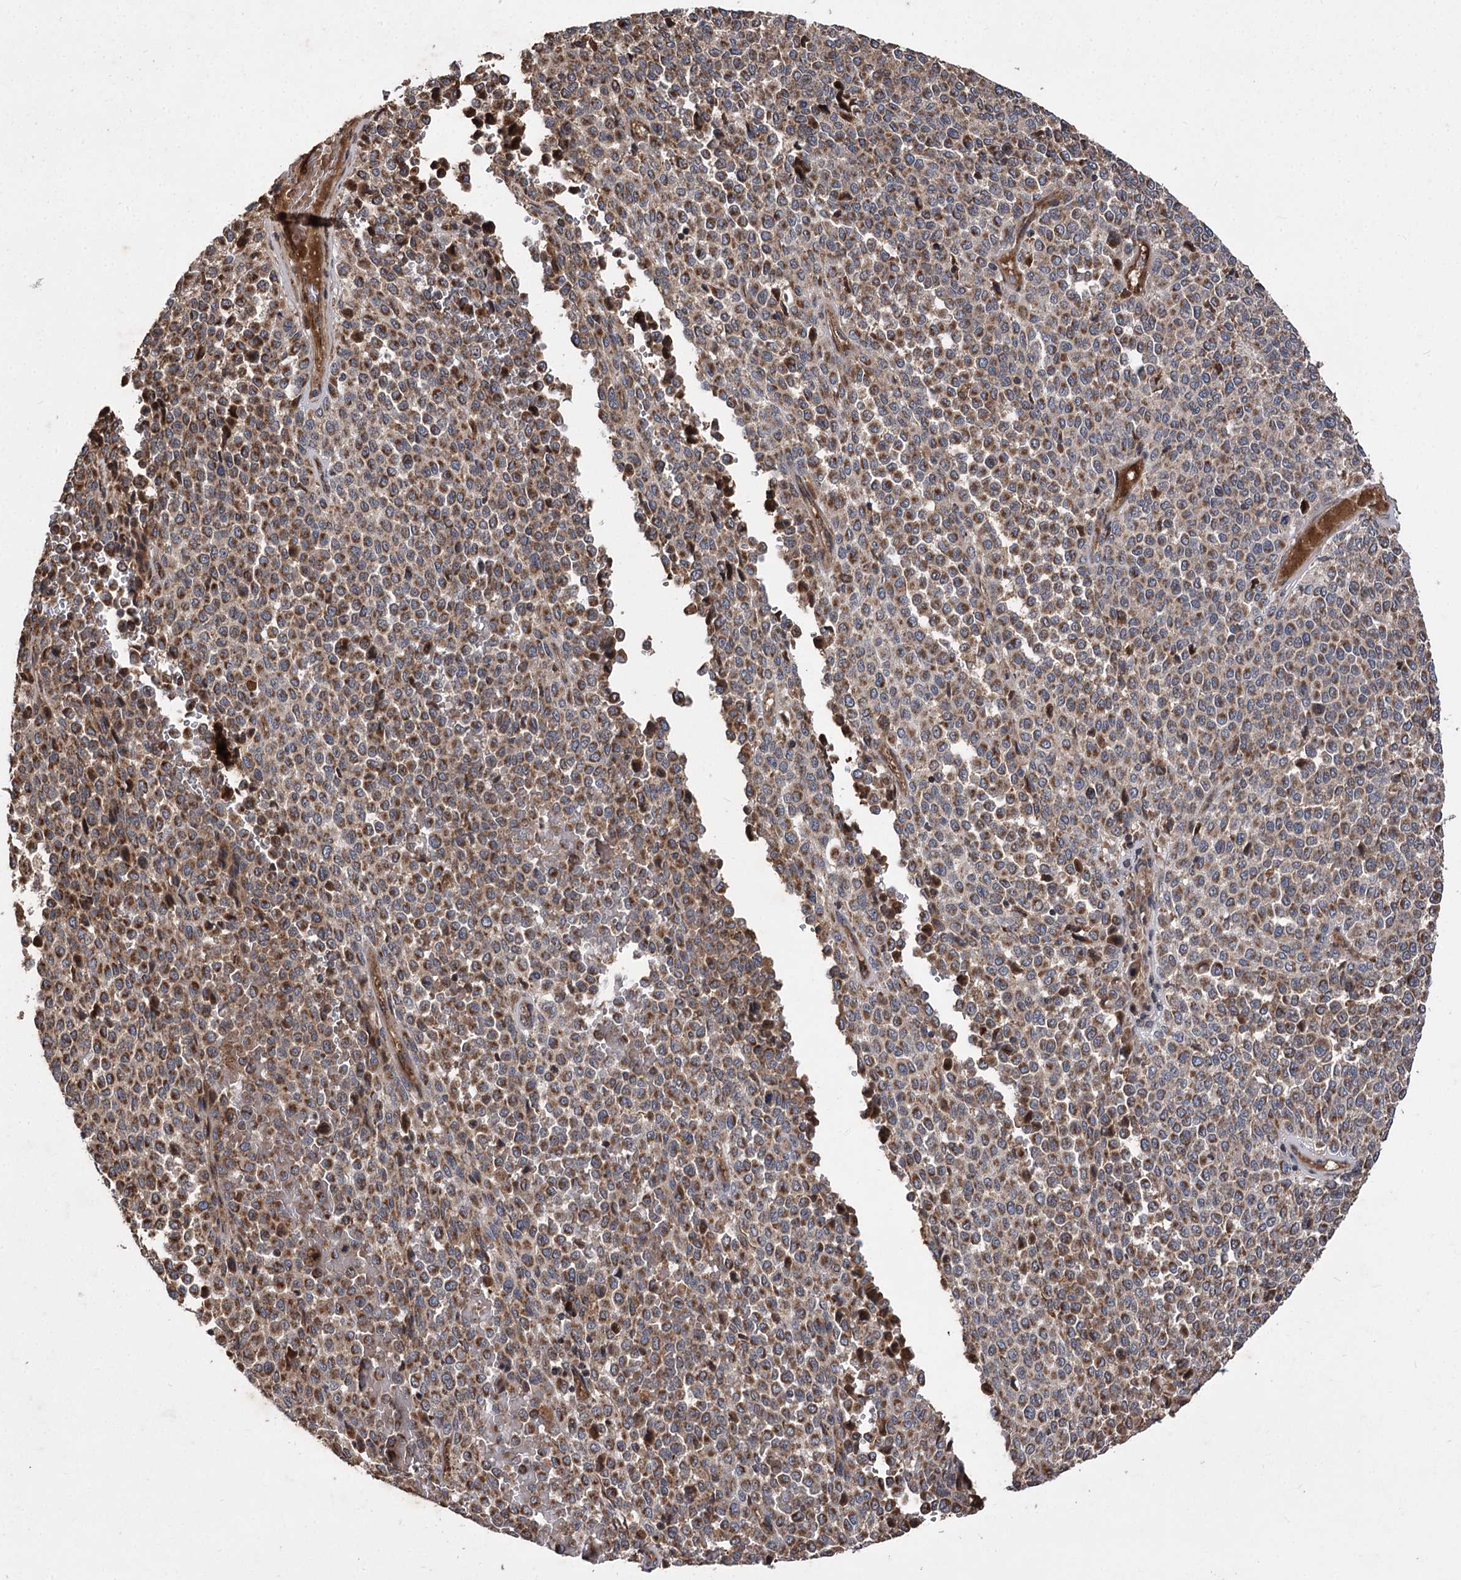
{"staining": {"intensity": "strong", "quantity": ">75%", "location": "cytoplasmic/membranous"}, "tissue": "melanoma", "cell_type": "Tumor cells", "image_type": "cancer", "snomed": [{"axis": "morphology", "description": "Malignant melanoma, Metastatic site"}, {"axis": "topography", "description": "Pancreas"}], "caption": "The histopathology image shows a brown stain indicating the presence of a protein in the cytoplasmic/membranous of tumor cells in malignant melanoma (metastatic site).", "gene": "RASSF3", "patient": {"sex": "female", "age": 30}}